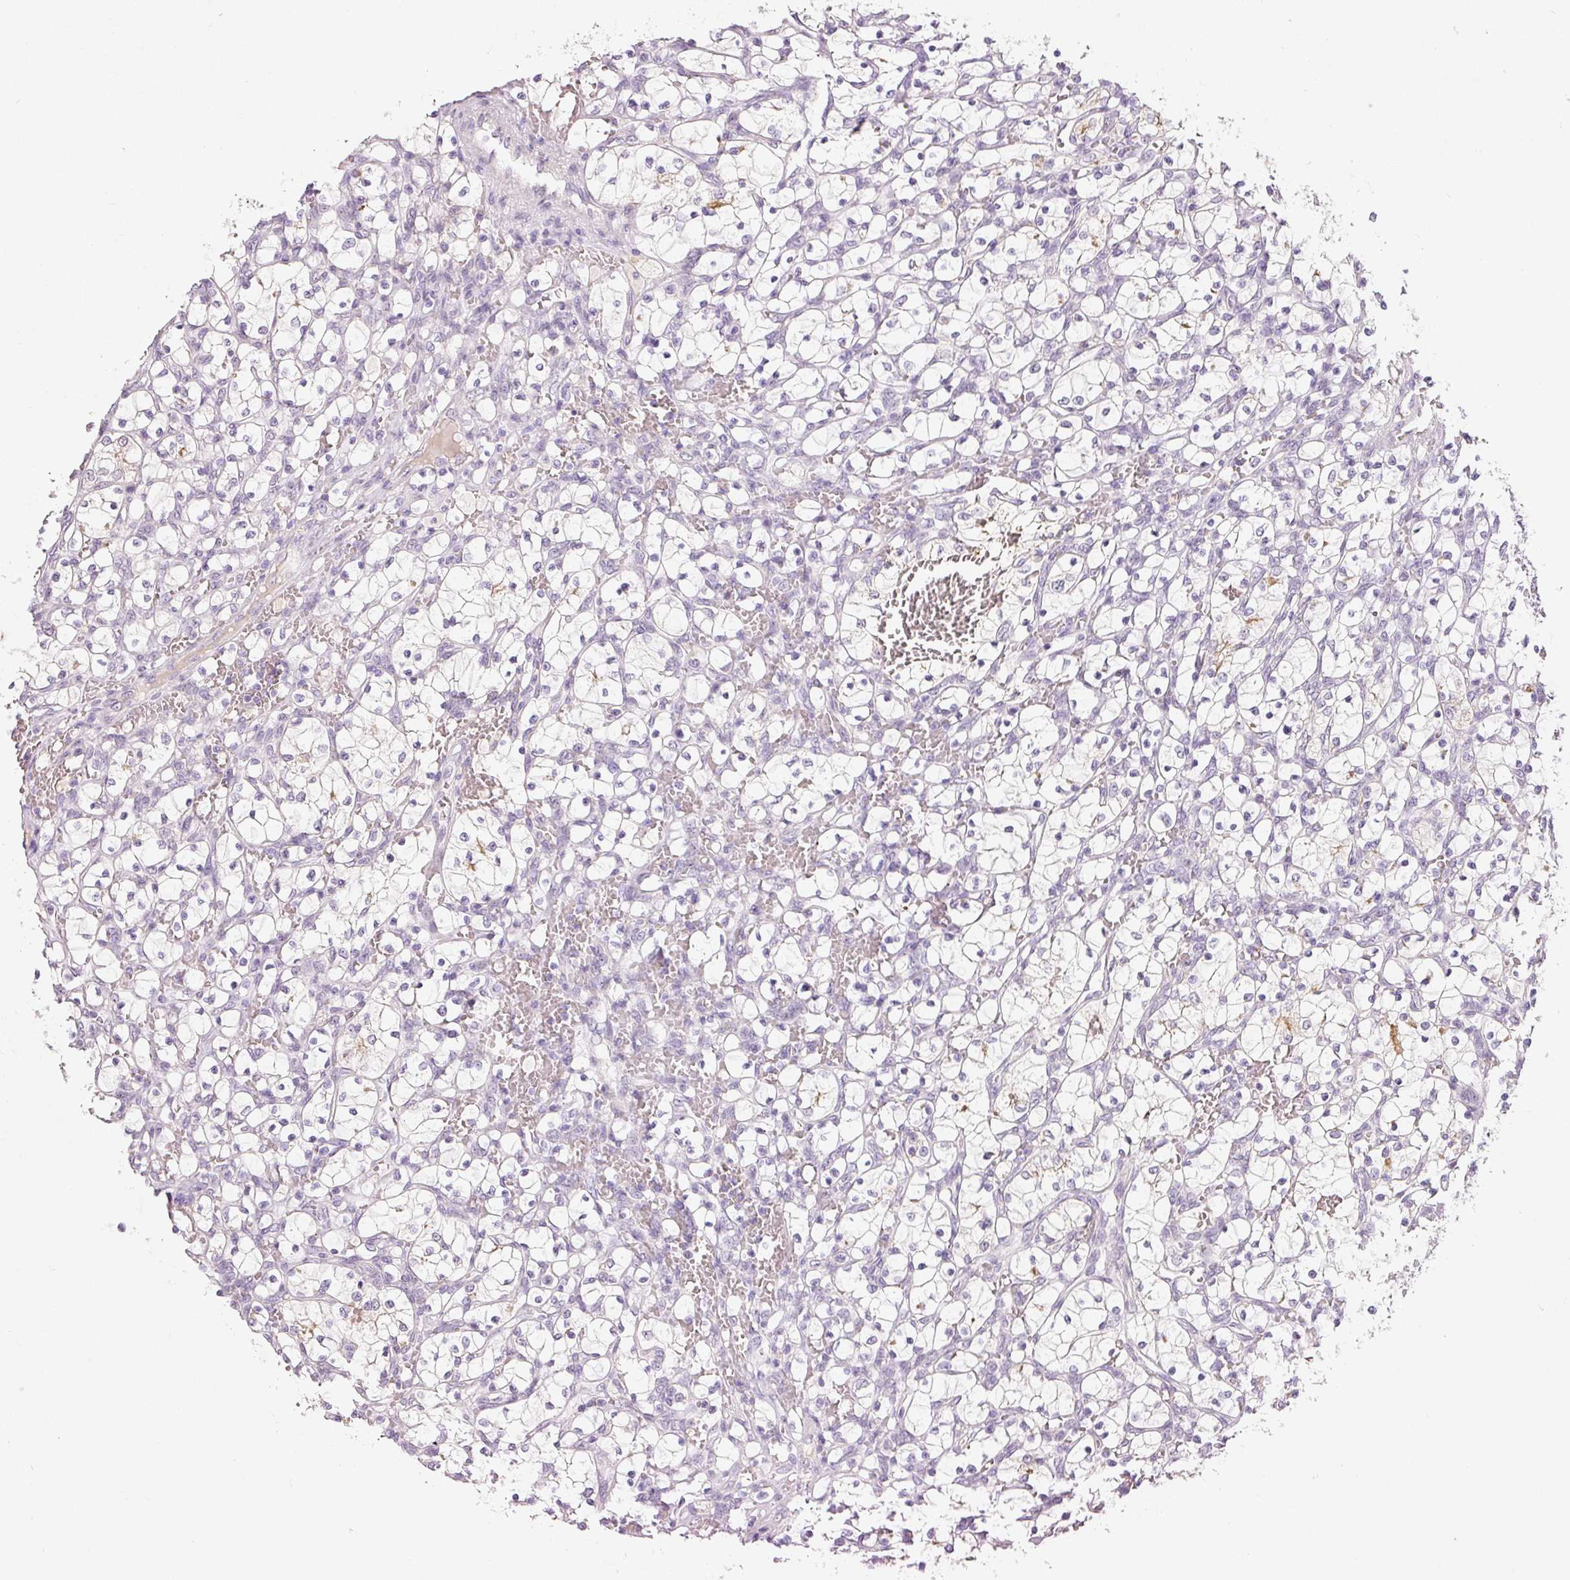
{"staining": {"intensity": "negative", "quantity": "none", "location": "none"}, "tissue": "renal cancer", "cell_type": "Tumor cells", "image_type": "cancer", "snomed": [{"axis": "morphology", "description": "Adenocarcinoma, NOS"}, {"axis": "topography", "description": "Kidney"}], "caption": "A high-resolution photomicrograph shows IHC staining of adenocarcinoma (renal), which reveals no significant staining in tumor cells. (DAB immunohistochemistry, high magnification).", "gene": "TMEM37", "patient": {"sex": "female", "age": 69}}